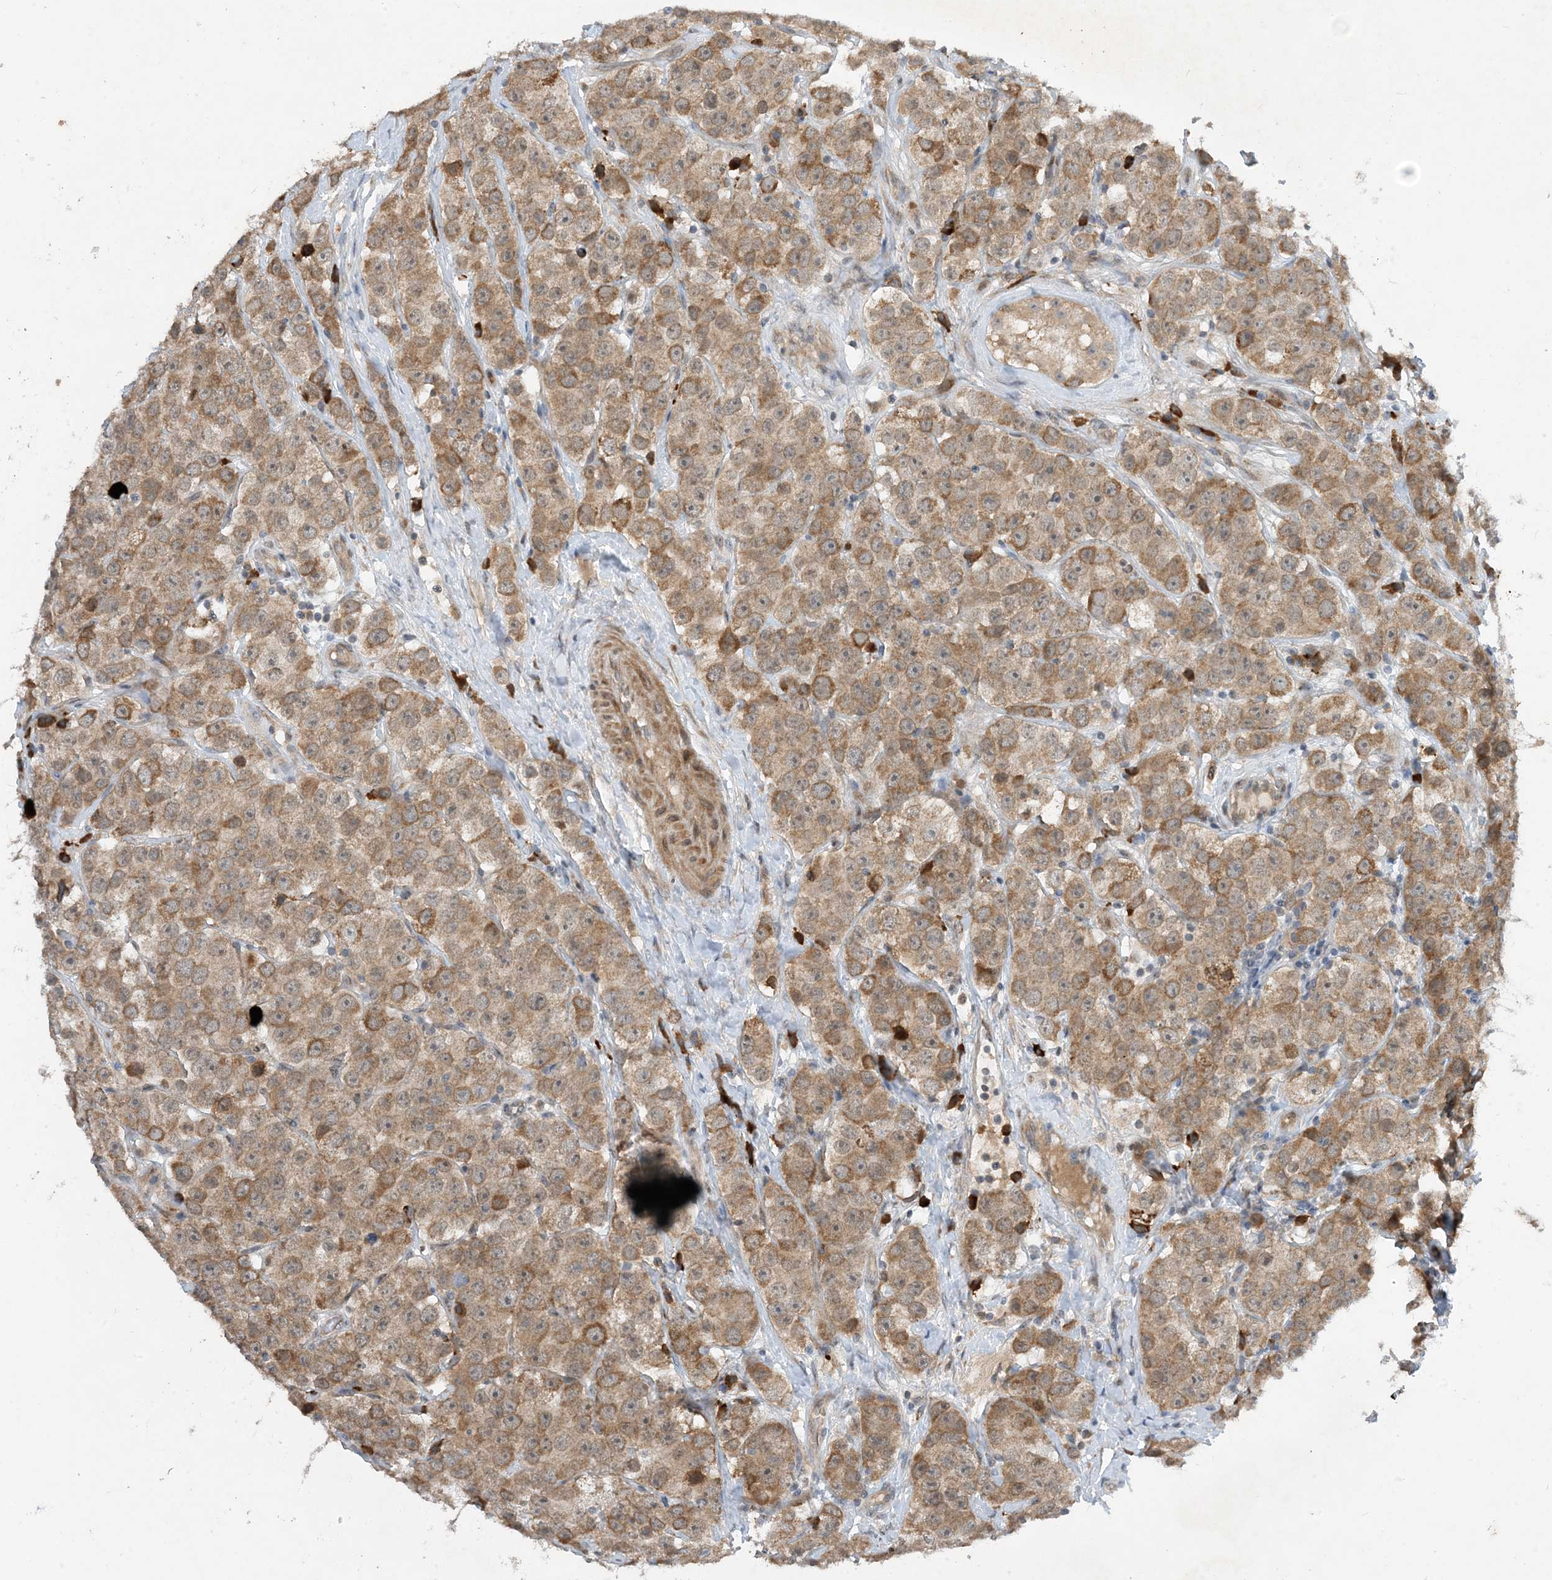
{"staining": {"intensity": "moderate", "quantity": ">75%", "location": "cytoplasmic/membranous"}, "tissue": "testis cancer", "cell_type": "Tumor cells", "image_type": "cancer", "snomed": [{"axis": "morphology", "description": "Seminoma, NOS"}, {"axis": "topography", "description": "Testis"}], "caption": "Immunohistochemical staining of human testis cancer (seminoma) exhibits moderate cytoplasmic/membranous protein expression in approximately >75% of tumor cells. The staining was performed using DAB (3,3'-diaminobenzidine) to visualize the protein expression in brown, while the nuclei were stained in blue with hematoxylin (Magnification: 20x).", "gene": "PHOSPHO2", "patient": {"sex": "male", "age": 28}}